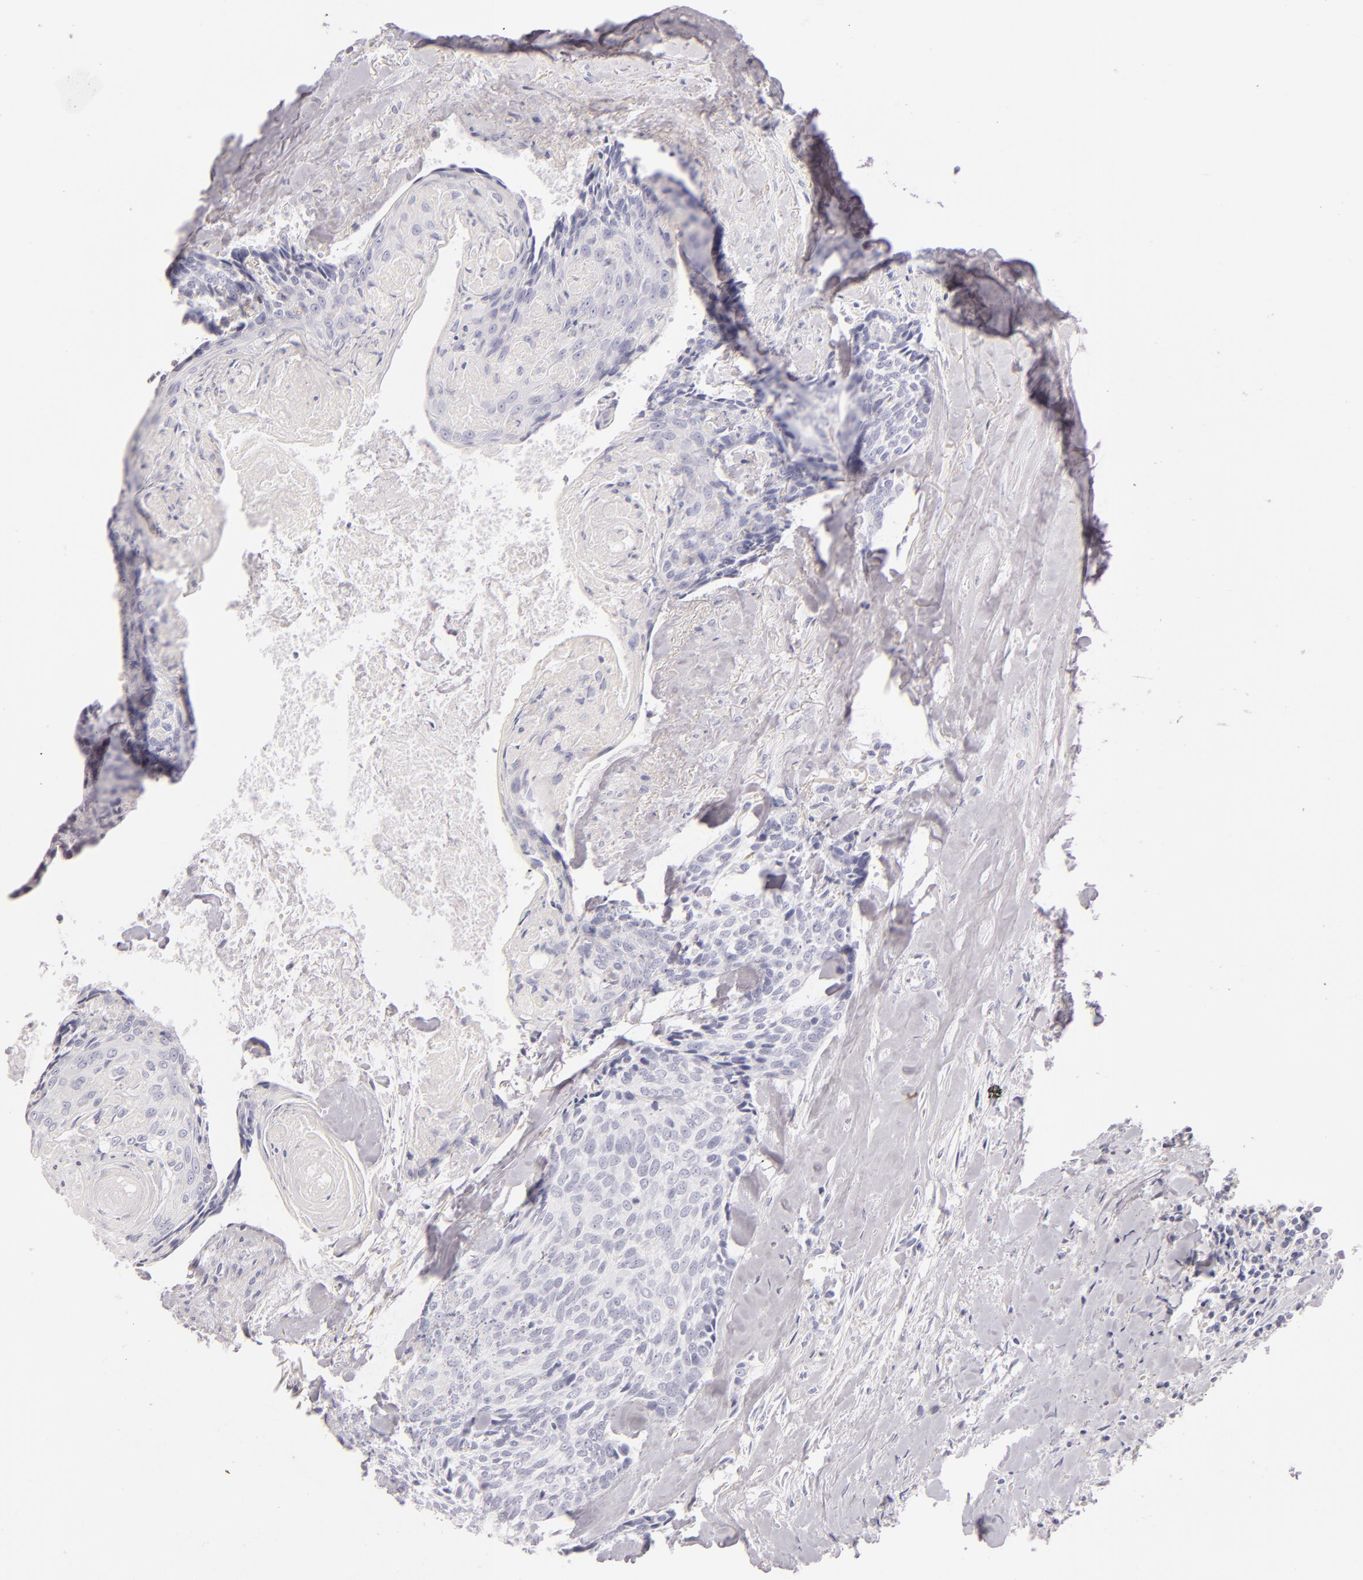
{"staining": {"intensity": "negative", "quantity": "none", "location": "none"}, "tissue": "head and neck cancer", "cell_type": "Tumor cells", "image_type": "cancer", "snomed": [{"axis": "morphology", "description": "Squamous cell carcinoma, NOS"}, {"axis": "topography", "description": "Salivary gland"}, {"axis": "topography", "description": "Head-Neck"}], "caption": "Immunohistochemistry micrograph of head and neck cancer stained for a protein (brown), which shows no positivity in tumor cells.", "gene": "FABP1", "patient": {"sex": "male", "age": 70}}